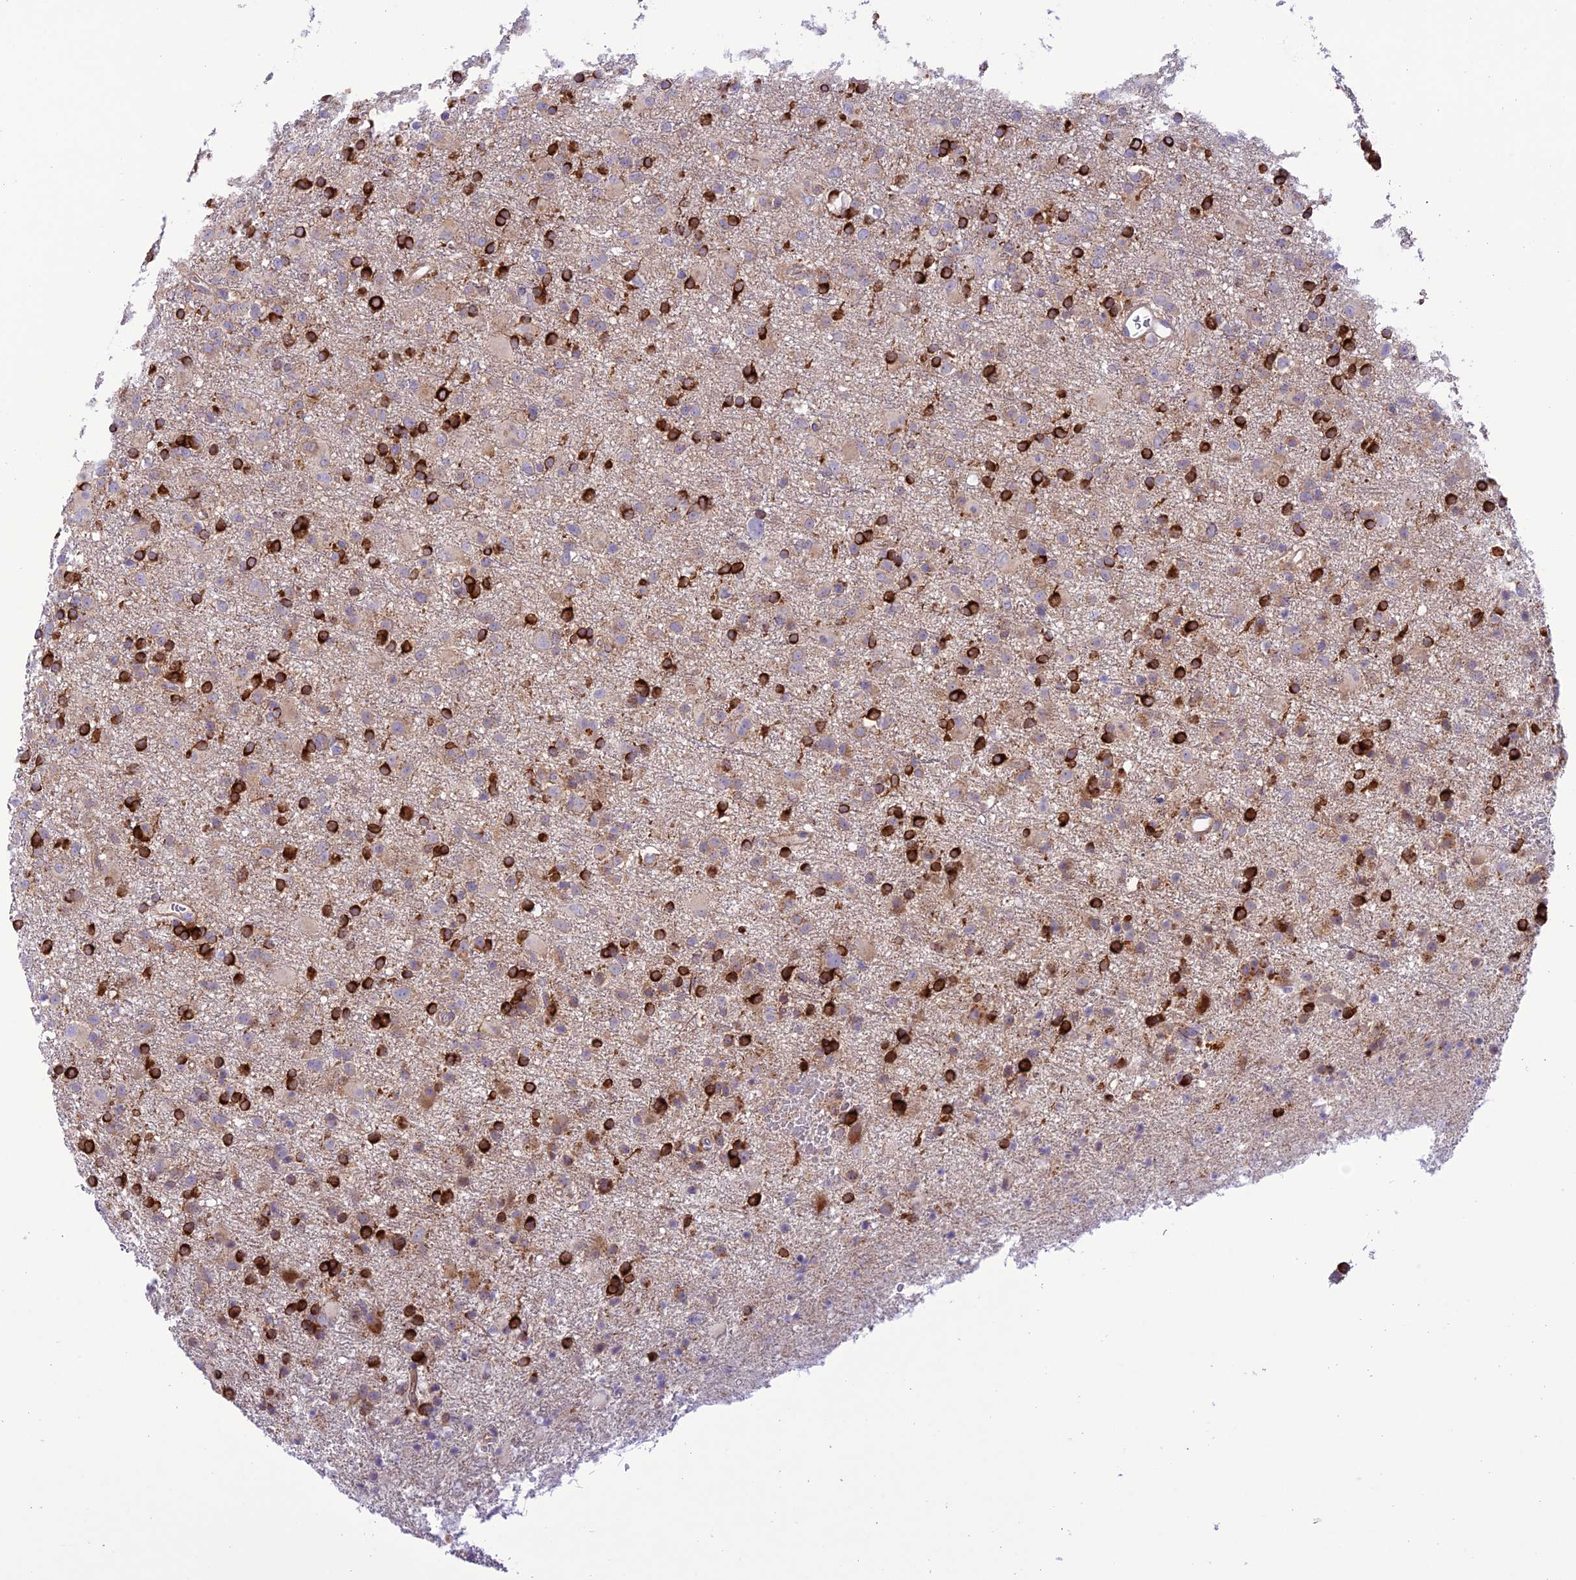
{"staining": {"intensity": "negative", "quantity": "none", "location": "none"}, "tissue": "glioma", "cell_type": "Tumor cells", "image_type": "cancer", "snomed": [{"axis": "morphology", "description": "Glioma, malignant, Low grade"}, {"axis": "topography", "description": "Brain"}], "caption": "Tumor cells show no significant protein staining in malignant low-grade glioma.", "gene": "JMY", "patient": {"sex": "male", "age": 65}}